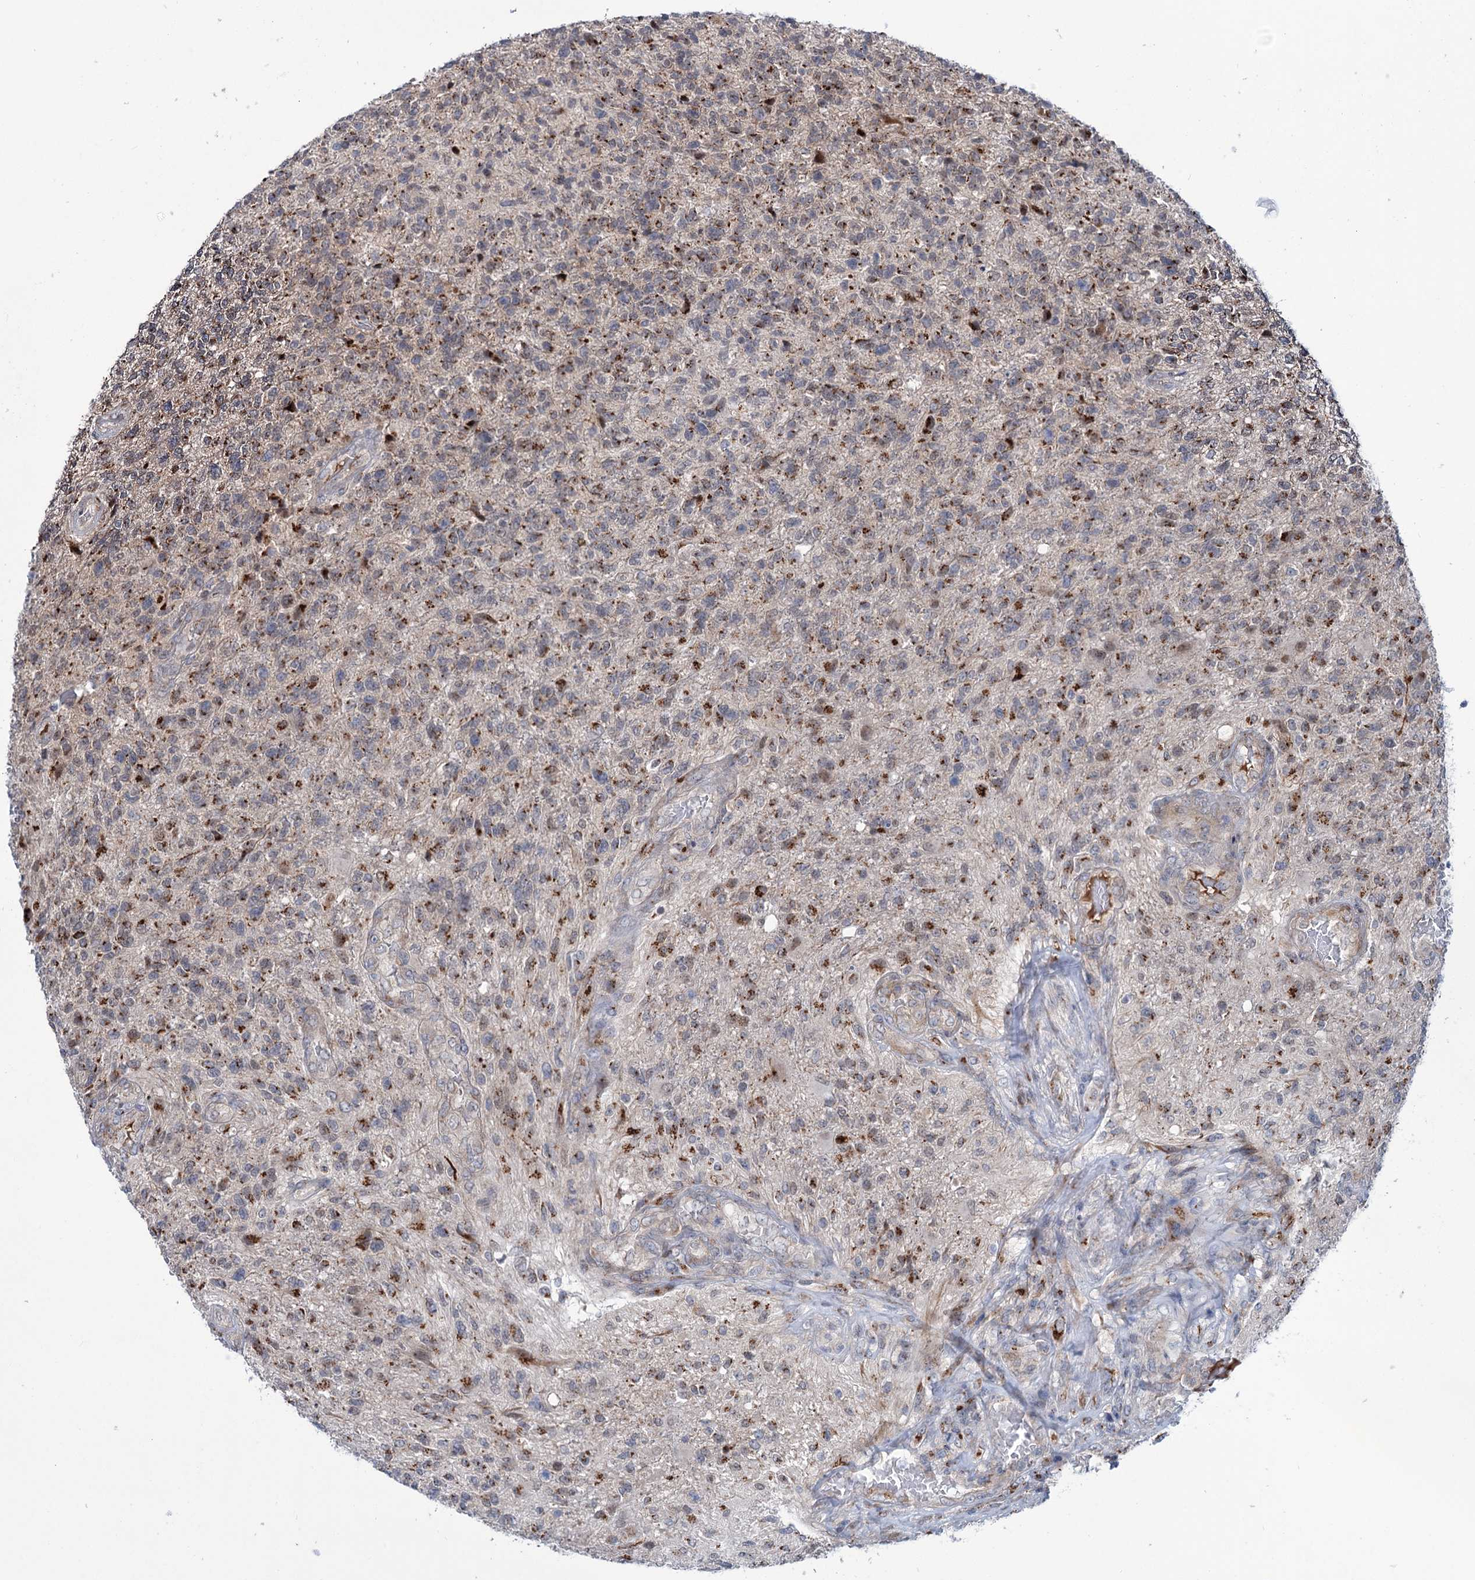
{"staining": {"intensity": "strong", "quantity": "25%-75%", "location": "cytoplasmic/membranous"}, "tissue": "glioma", "cell_type": "Tumor cells", "image_type": "cancer", "snomed": [{"axis": "morphology", "description": "Glioma, malignant, High grade"}, {"axis": "topography", "description": "Brain"}], "caption": "There is high levels of strong cytoplasmic/membranous expression in tumor cells of high-grade glioma (malignant), as demonstrated by immunohistochemical staining (brown color).", "gene": "ELP4", "patient": {"sex": "male", "age": 56}}